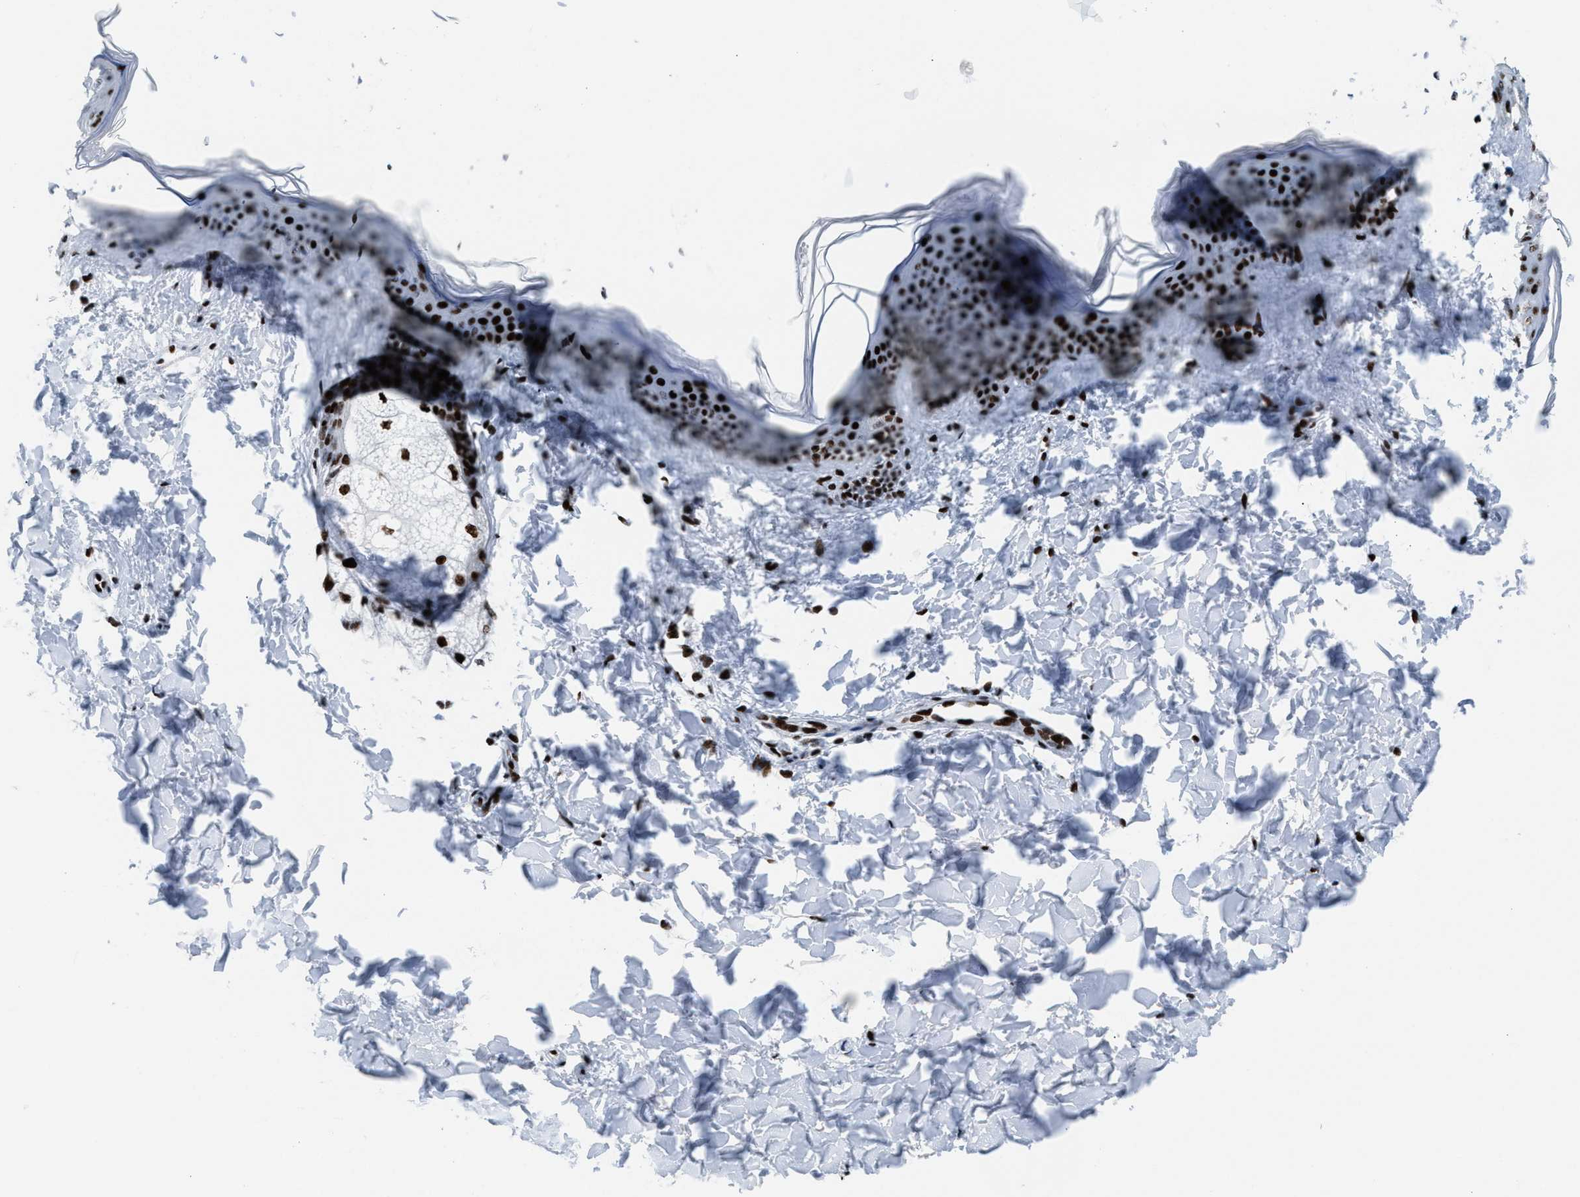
{"staining": {"intensity": "strong", "quantity": ">75%", "location": "cytoplasmic/membranous"}, "tissue": "skin", "cell_type": "Fibroblasts", "image_type": "normal", "snomed": [{"axis": "morphology", "description": "Normal tissue, NOS"}, {"axis": "topography", "description": "Skin"}], "caption": "Fibroblasts reveal strong cytoplasmic/membranous expression in about >75% of cells in normal skin.", "gene": "NONO", "patient": {"sex": "female", "age": 17}}